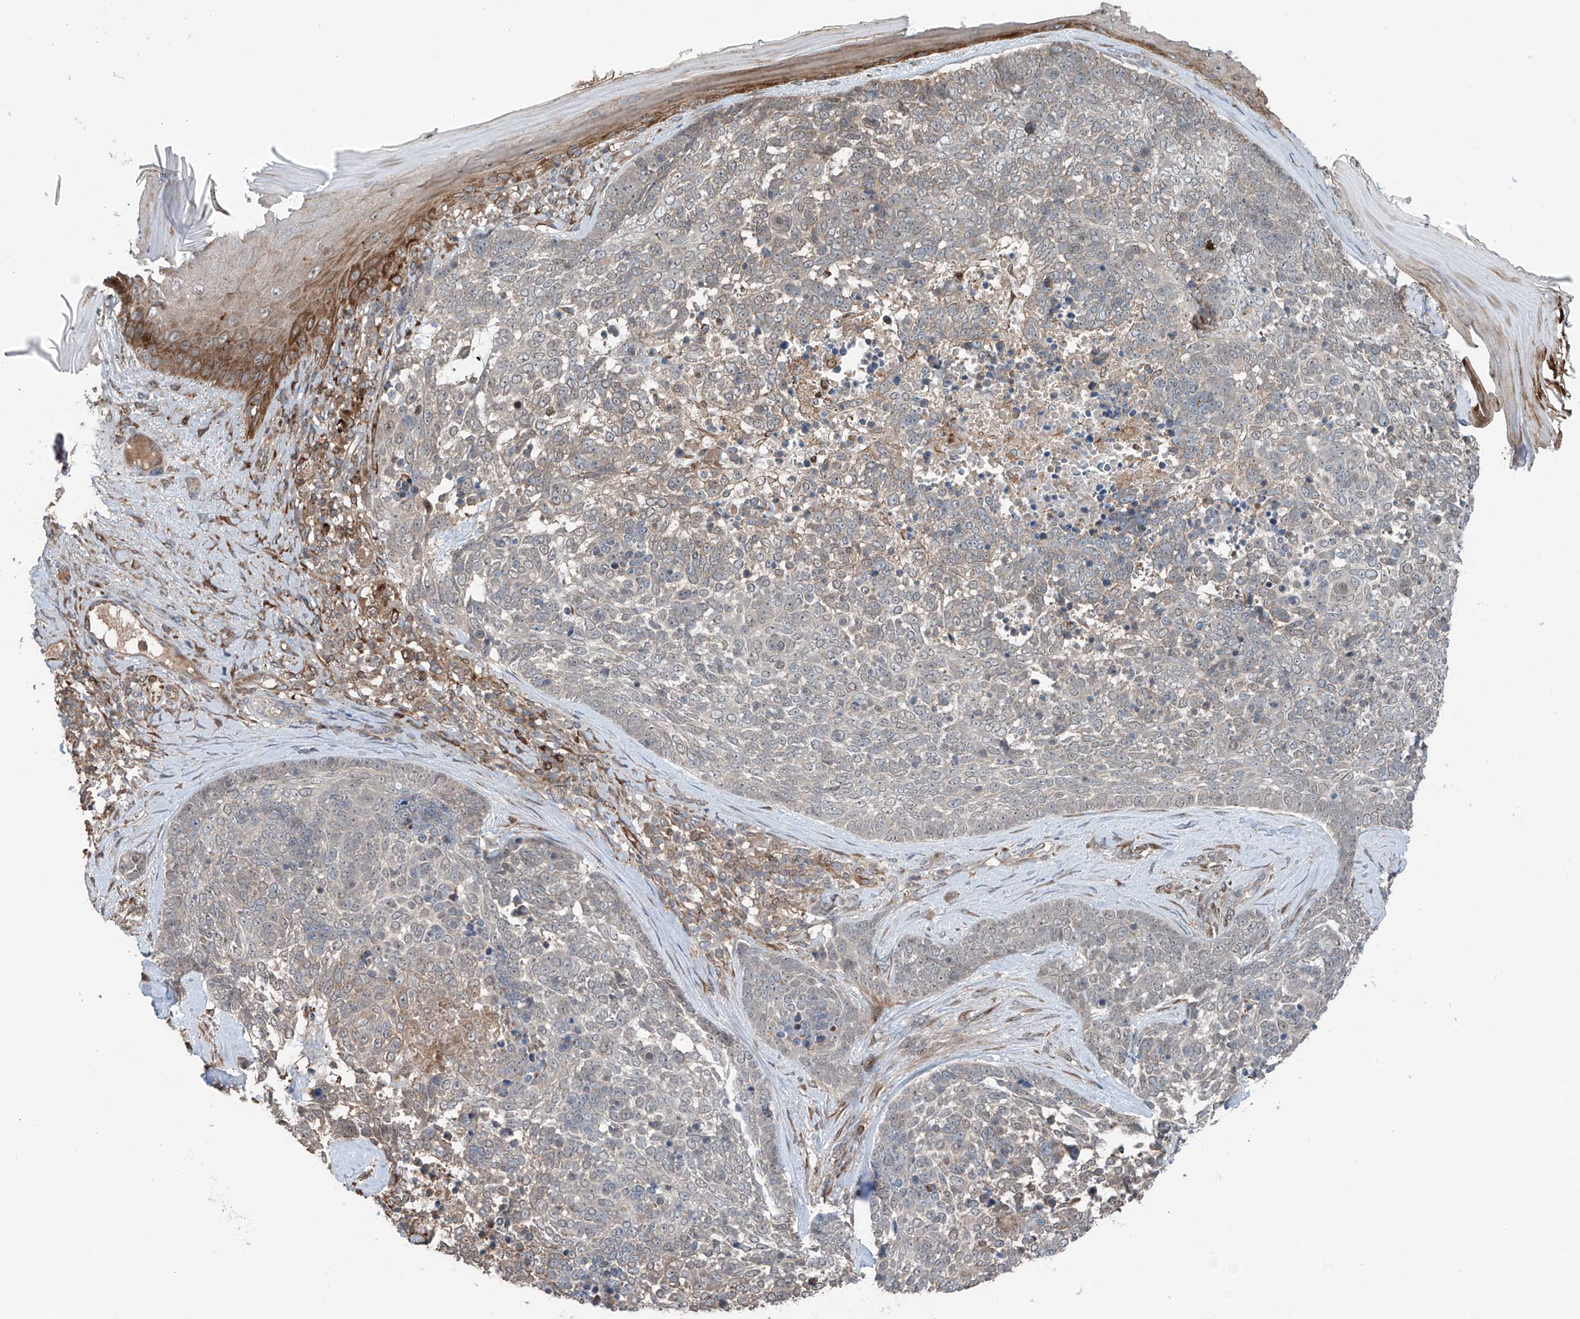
{"staining": {"intensity": "weak", "quantity": "25%-75%", "location": "cytoplasmic/membranous"}, "tissue": "skin cancer", "cell_type": "Tumor cells", "image_type": "cancer", "snomed": [{"axis": "morphology", "description": "Basal cell carcinoma"}, {"axis": "topography", "description": "Skin"}], "caption": "Skin cancer stained with a brown dye shows weak cytoplasmic/membranous positive positivity in approximately 25%-75% of tumor cells.", "gene": "SAMD3", "patient": {"sex": "female", "age": 81}}